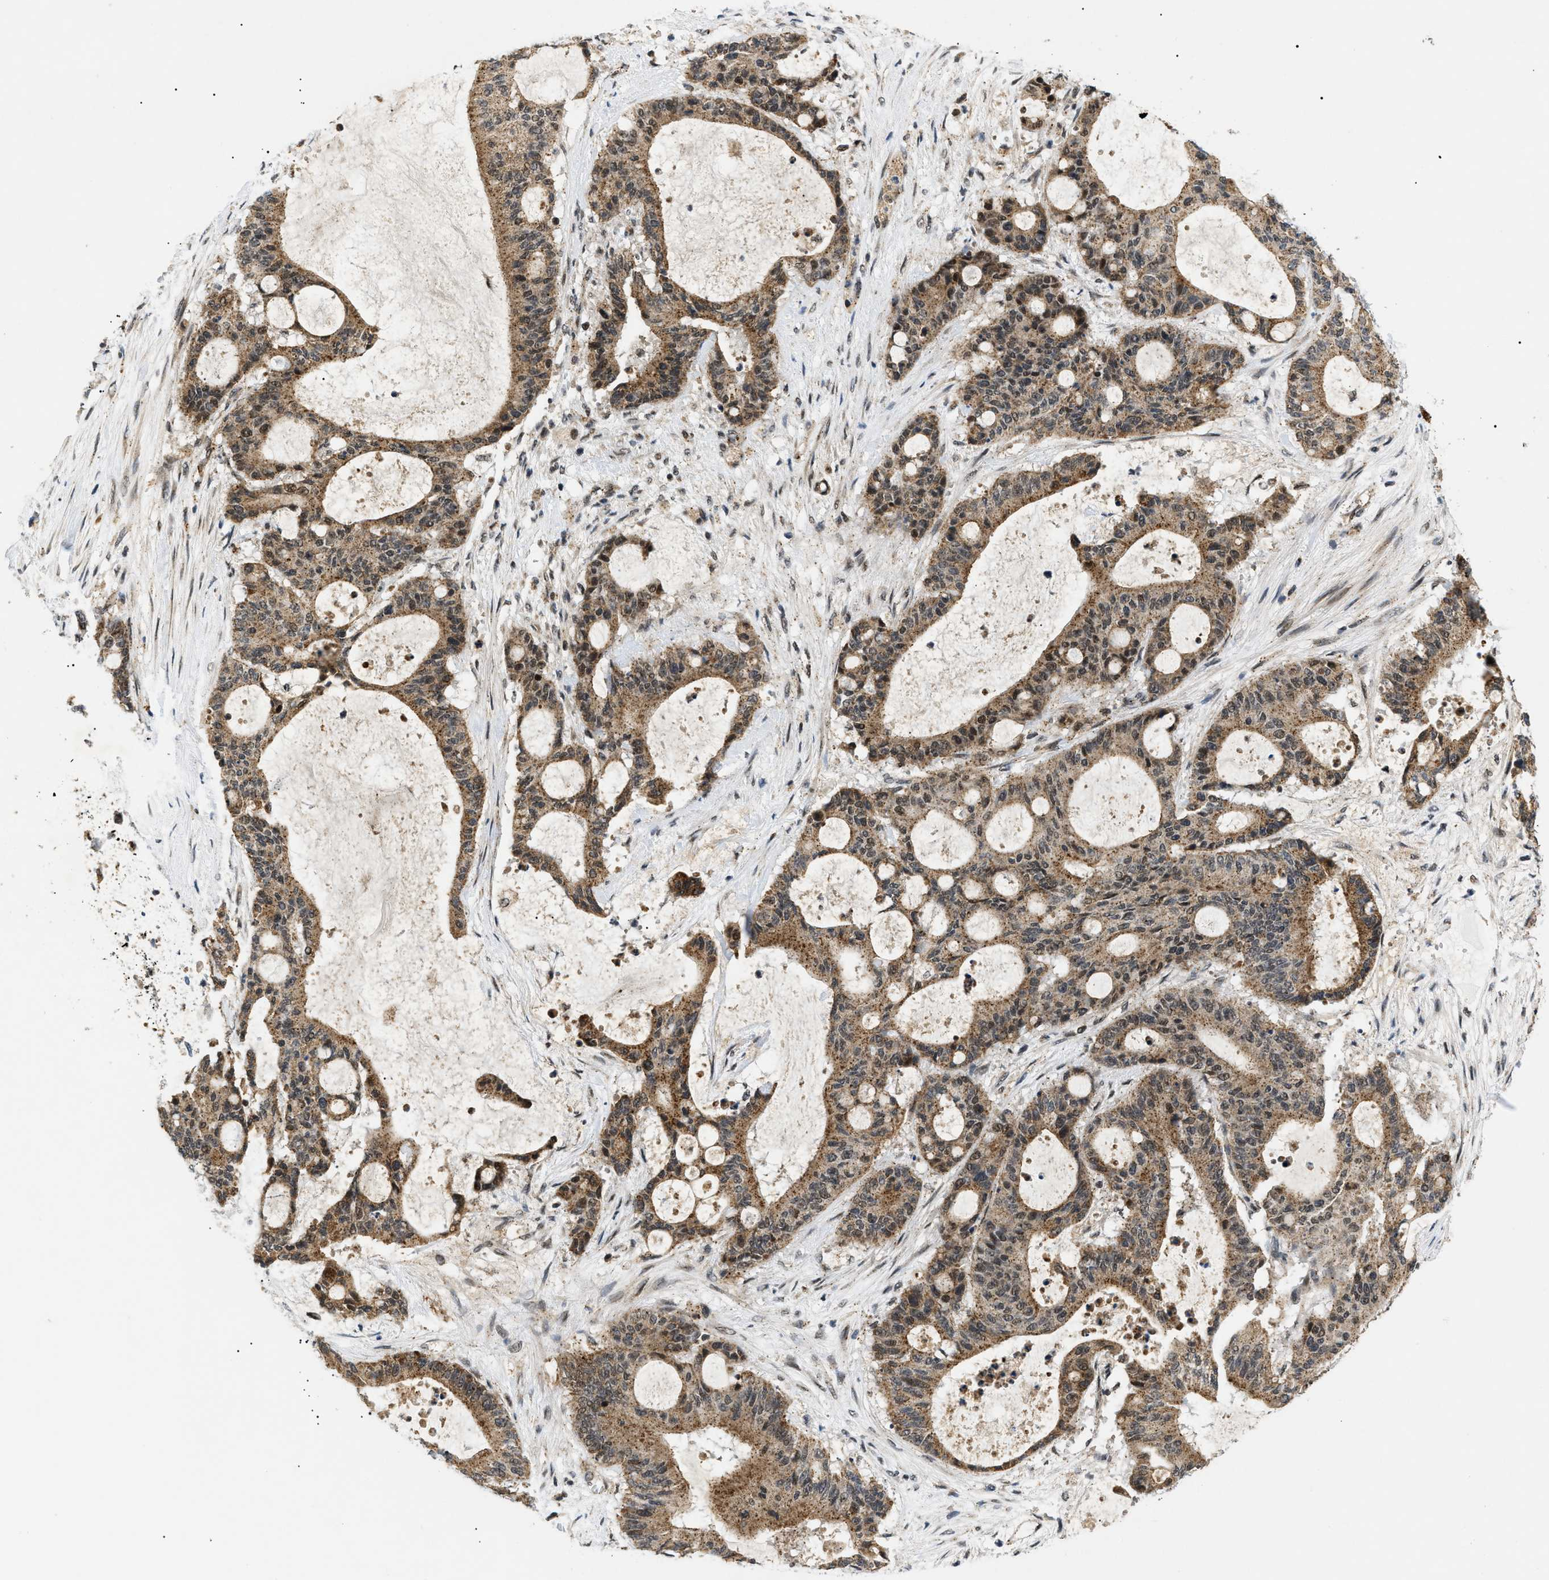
{"staining": {"intensity": "moderate", "quantity": ">75%", "location": "cytoplasmic/membranous"}, "tissue": "liver cancer", "cell_type": "Tumor cells", "image_type": "cancer", "snomed": [{"axis": "morphology", "description": "Cholangiocarcinoma"}, {"axis": "topography", "description": "Liver"}], "caption": "This micrograph demonstrates immunohistochemistry (IHC) staining of liver cancer (cholangiocarcinoma), with medium moderate cytoplasmic/membranous staining in approximately >75% of tumor cells.", "gene": "ZBTB11", "patient": {"sex": "female", "age": 73}}